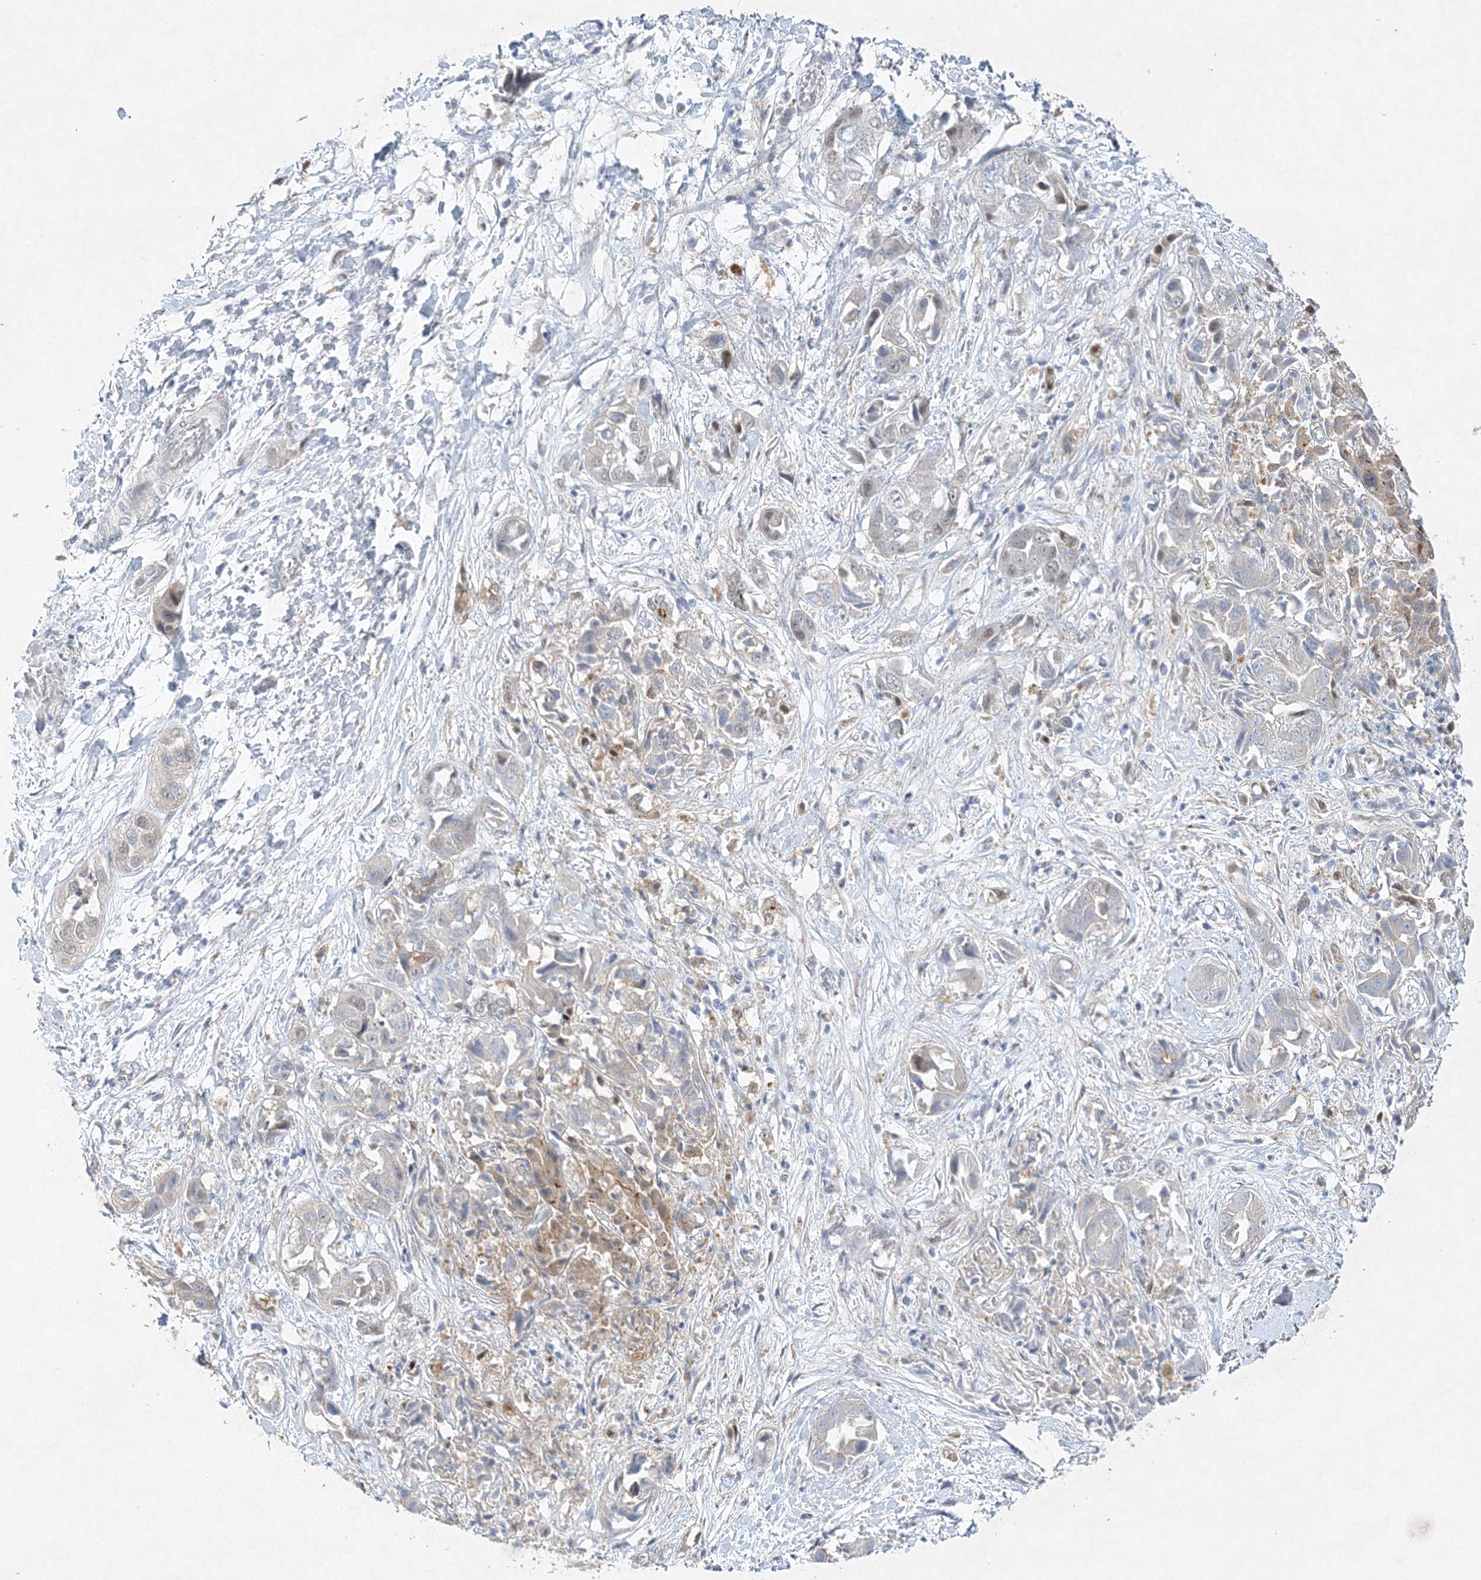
{"staining": {"intensity": "negative", "quantity": "none", "location": "none"}, "tissue": "liver cancer", "cell_type": "Tumor cells", "image_type": "cancer", "snomed": [{"axis": "morphology", "description": "Cholangiocarcinoma"}, {"axis": "topography", "description": "Liver"}], "caption": "This is an IHC micrograph of human cholangiocarcinoma (liver). There is no expression in tumor cells.", "gene": "MAT2B", "patient": {"sex": "female", "age": 52}}